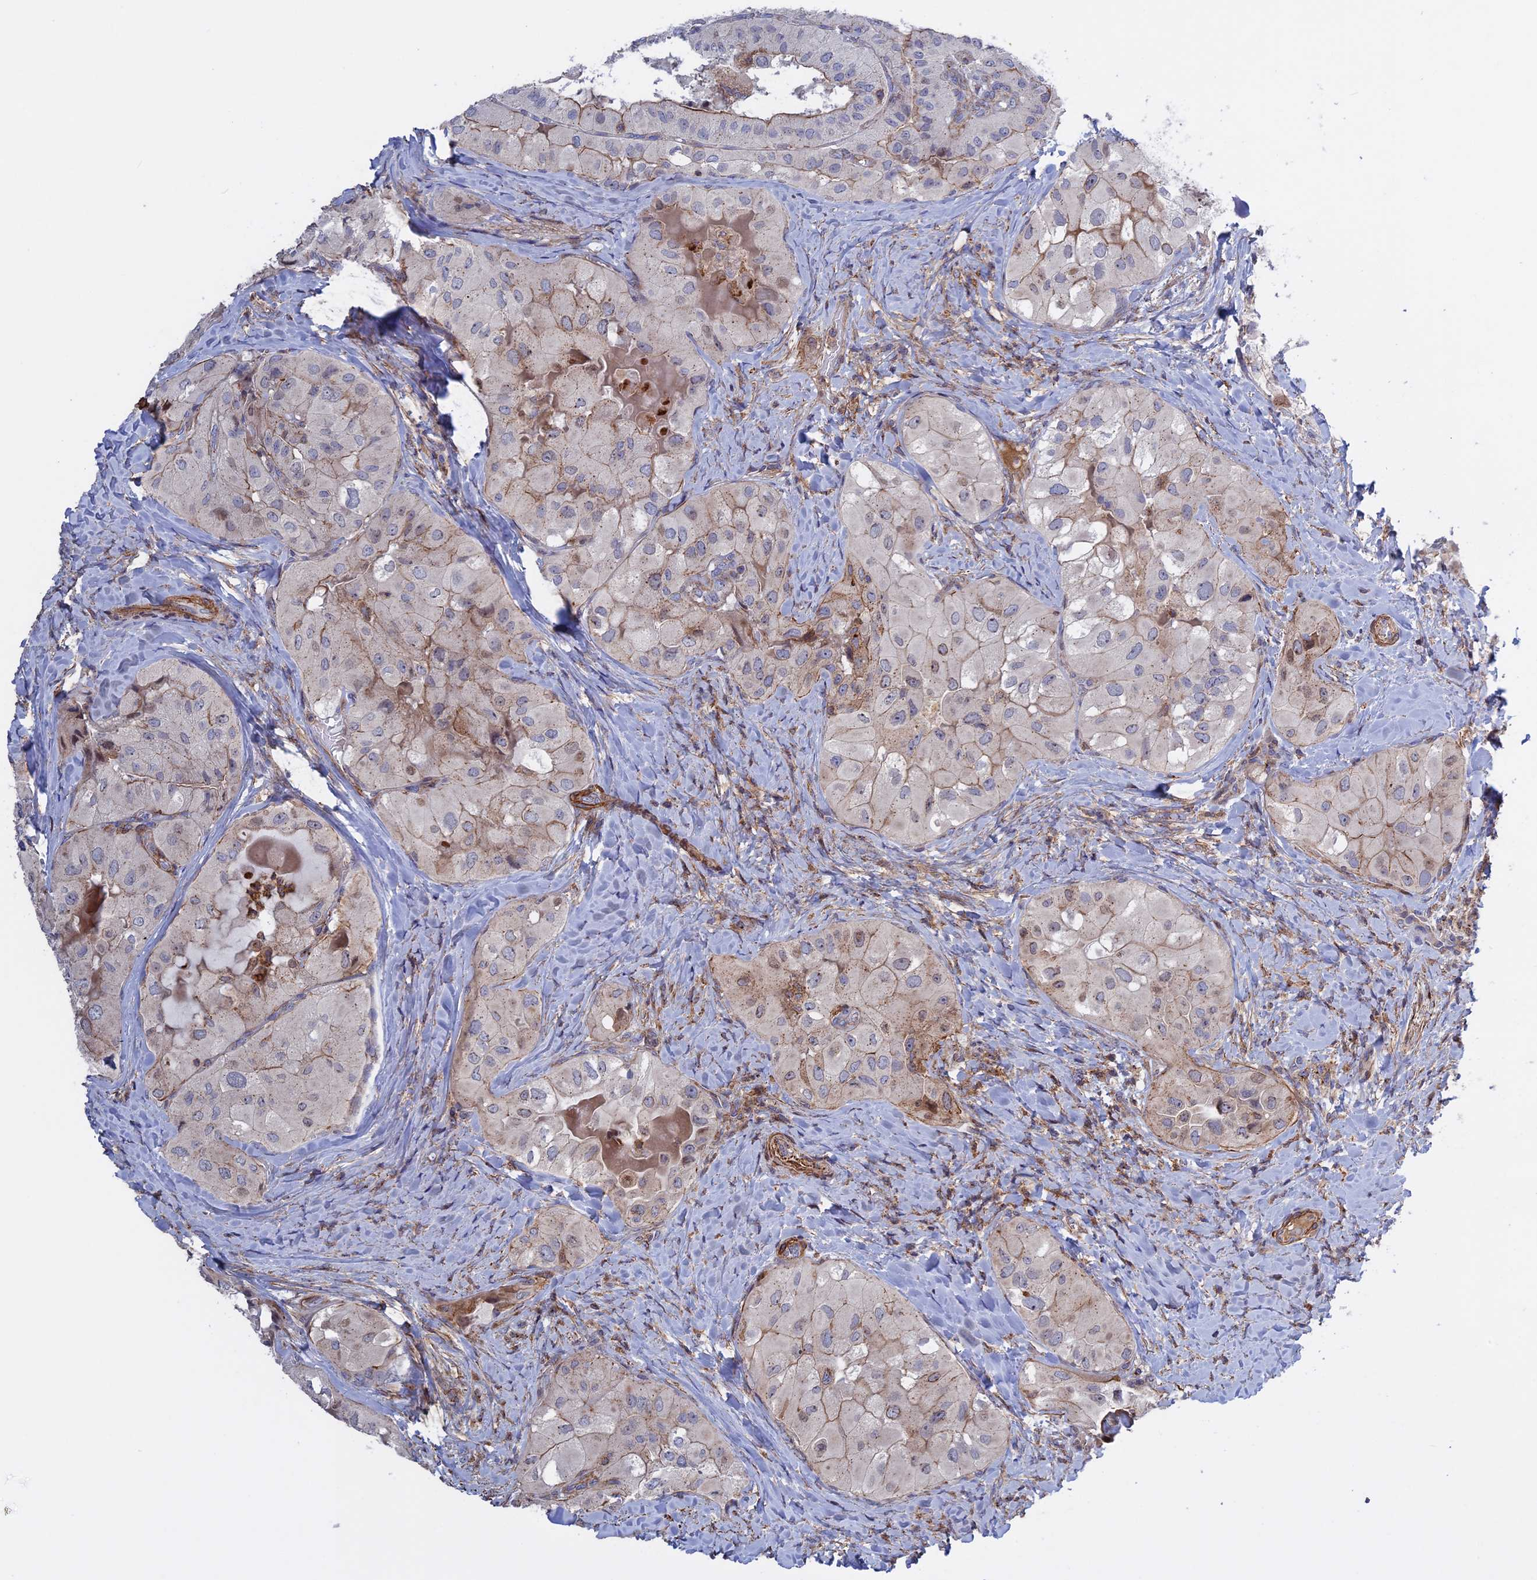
{"staining": {"intensity": "negative", "quantity": "none", "location": "none"}, "tissue": "thyroid cancer", "cell_type": "Tumor cells", "image_type": "cancer", "snomed": [{"axis": "morphology", "description": "Normal tissue, NOS"}, {"axis": "morphology", "description": "Papillary adenocarcinoma, NOS"}, {"axis": "topography", "description": "Thyroid gland"}], "caption": "DAB immunohistochemical staining of thyroid papillary adenocarcinoma demonstrates no significant positivity in tumor cells. (Brightfield microscopy of DAB immunohistochemistry at high magnification).", "gene": "LYPD5", "patient": {"sex": "female", "age": 59}}